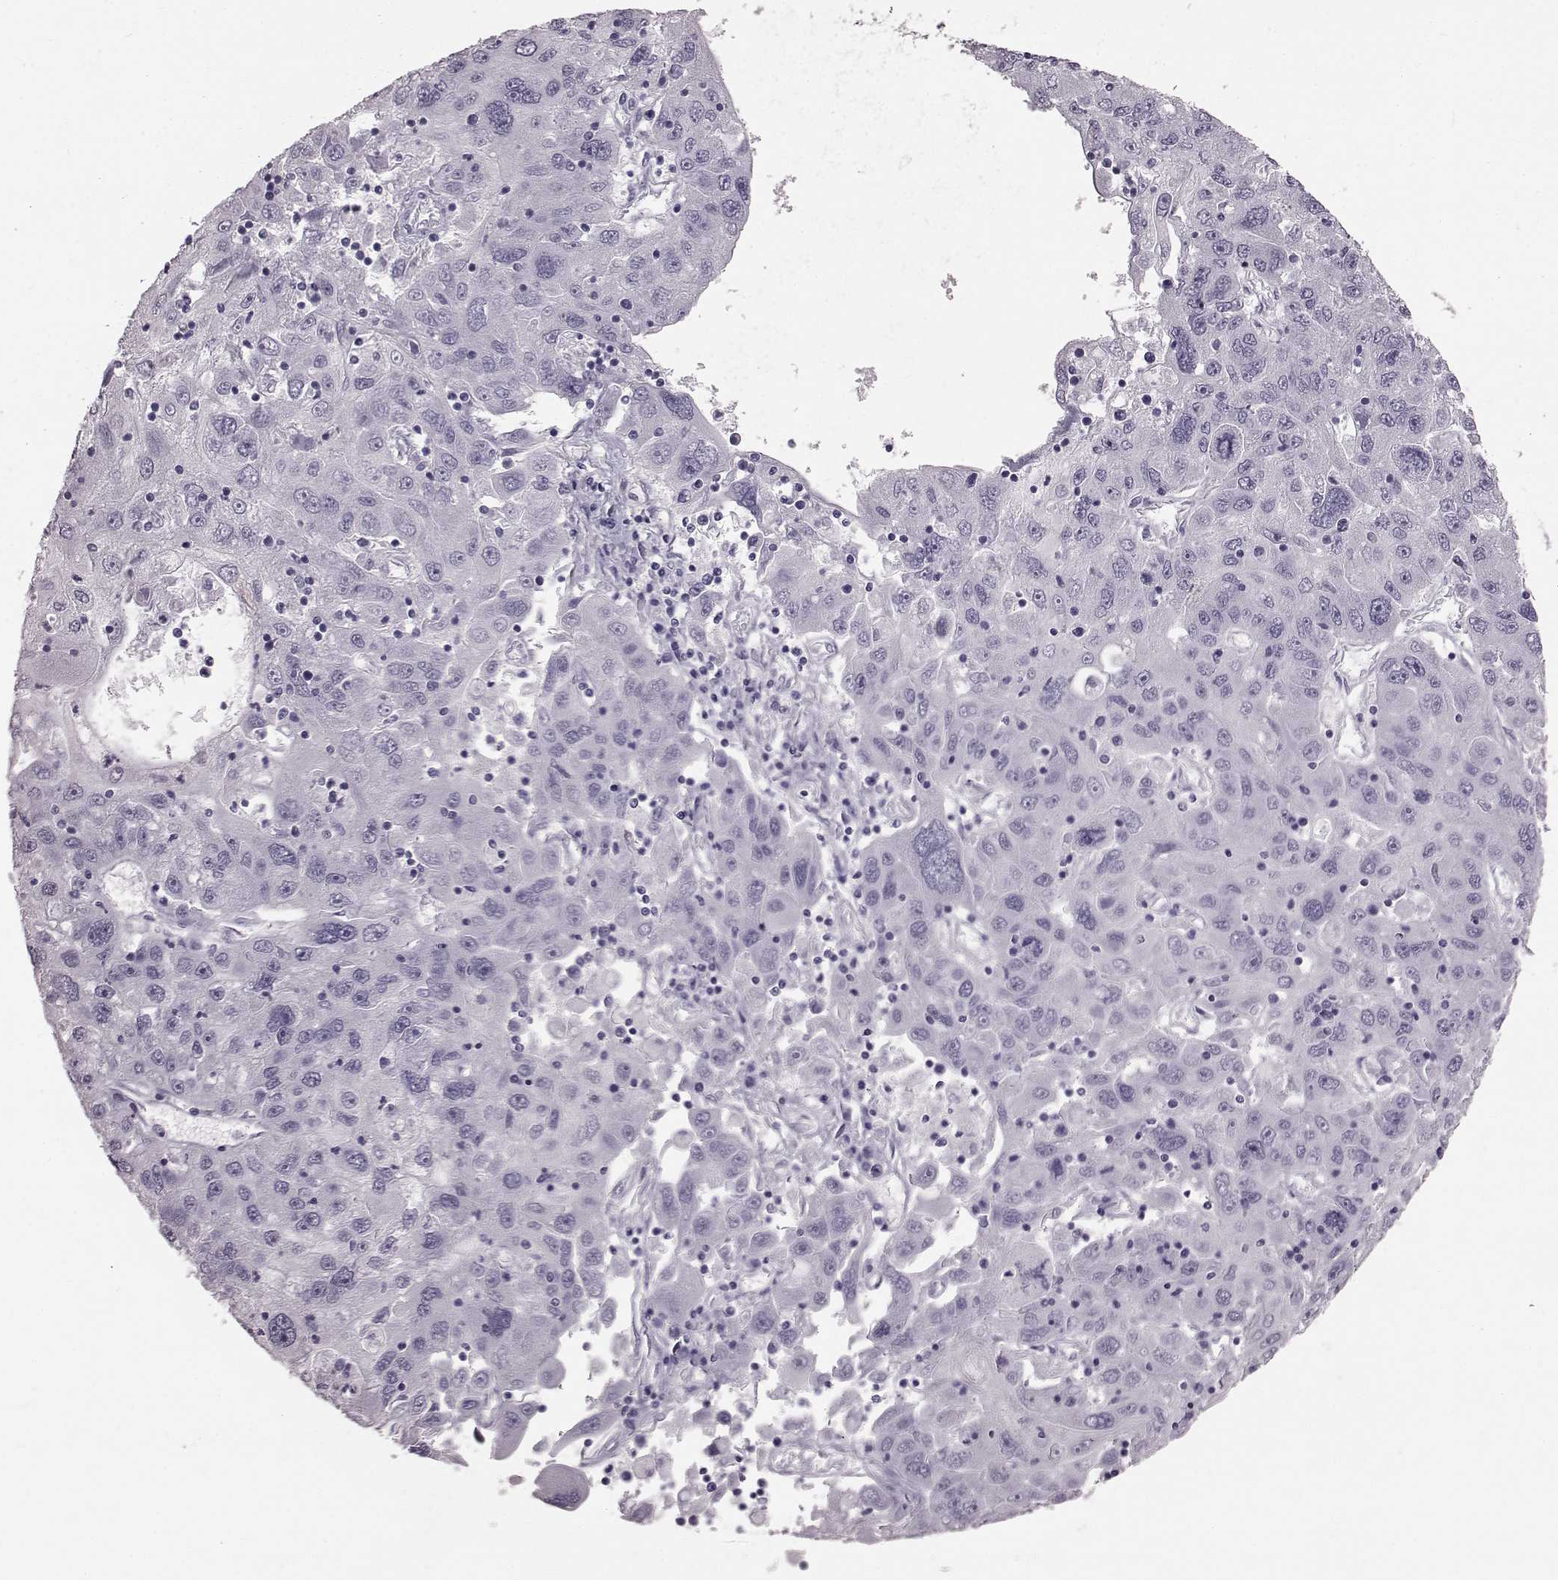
{"staining": {"intensity": "negative", "quantity": "none", "location": "none"}, "tissue": "stomach cancer", "cell_type": "Tumor cells", "image_type": "cancer", "snomed": [{"axis": "morphology", "description": "Adenocarcinoma, NOS"}, {"axis": "topography", "description": "Stomach"}], "caption": "Photomicrograph shows no protein positivity in tumor cells of stomach cancer tissue.", "gene": "TCHHL1", "patient": {"sex": "male", "age": 56}}